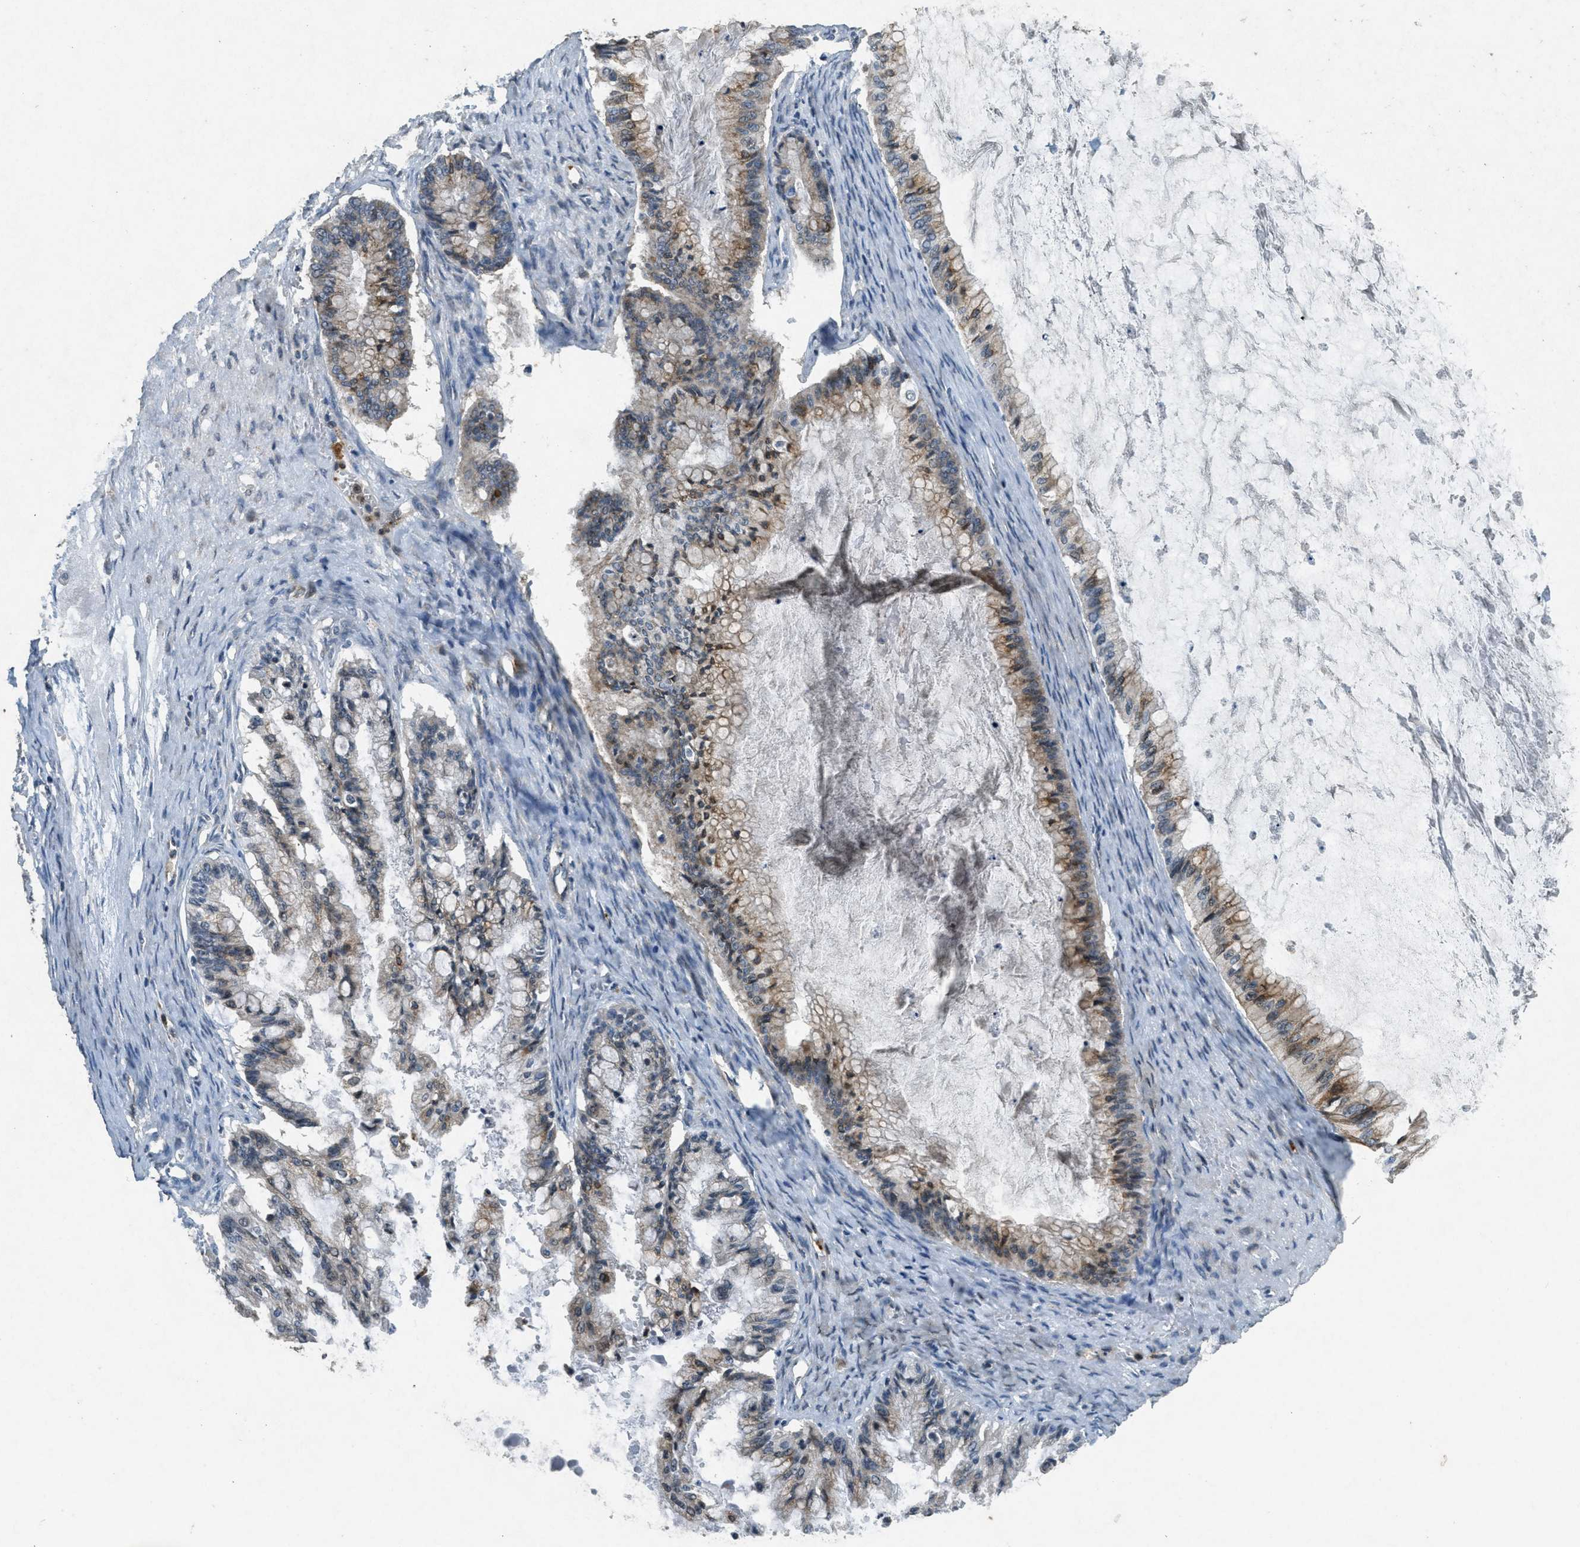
{"staining": {"intensity": "weak", "quantity": "25%-75%", "location": "cytoplasmic/membranous"}, "tissue": "ovarian cancer", "cell_type": "Tumor cells", "image_type": "cancer", "snomed": [{"axis": "morphology", "description": "Cystadenocarcinoma, mucinous, NOS"}, {"axis": "topography", "description": "Ovary"}], "caption": "Immunohistochemistry of mucinous cystadenocarcinoma (ovarian) displays low levels of weak cytoplasmic/membranous expression in about 25%-75% of tumor cells.", "gene": "RAB3D", "patient": {"sex": "female", "age": 57}}